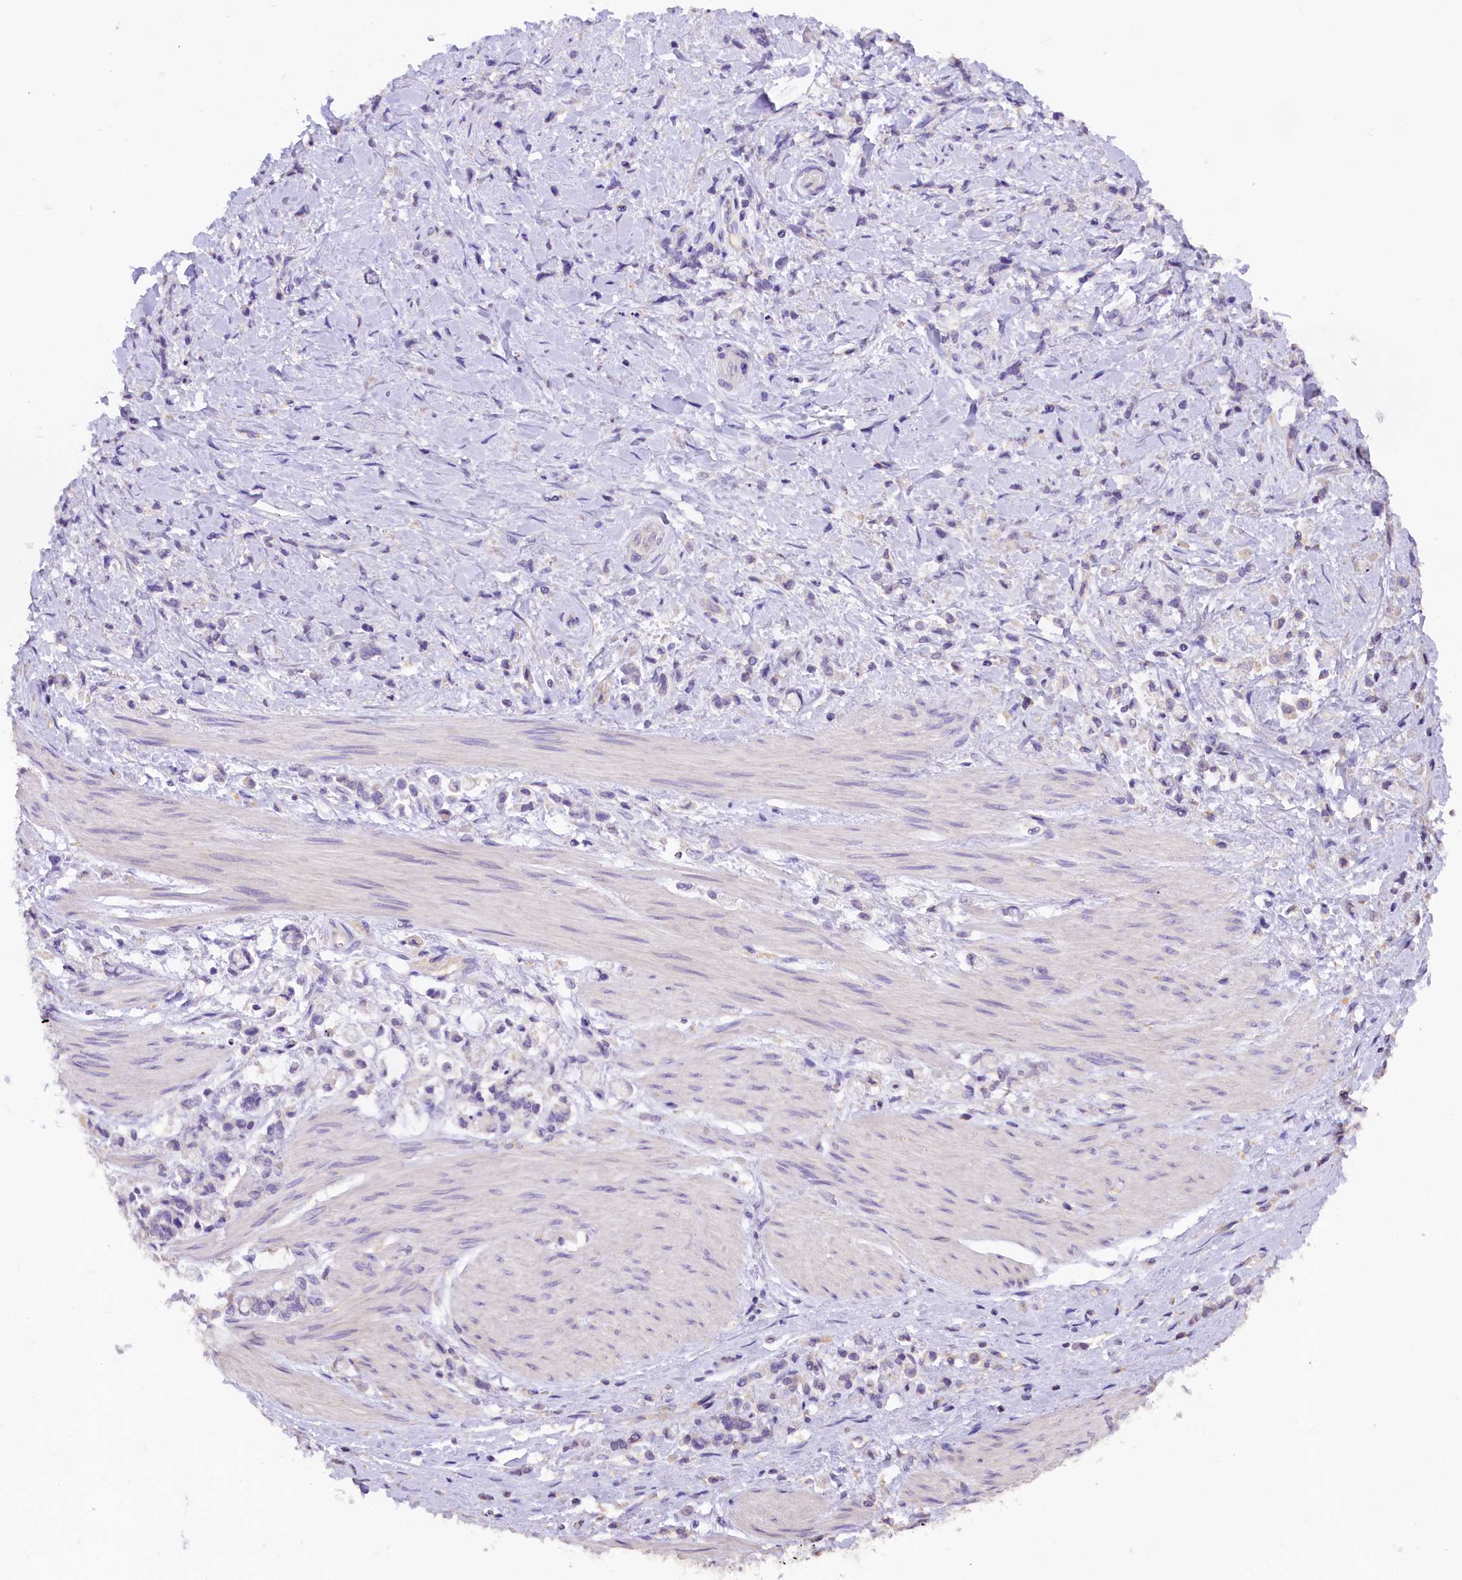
{"staining": {"intensity": "negative", "quantity": "none", "location": "none"}, "tissue": "stomach cancer", "cell_type": "Tumor cells", "image_type": "cancer", "snomed": [{"axis": "morphology", "description": "Adenocarcinoma, NOS"}, {"axis": "topography", "description": "Stomach"}], "caption": "Immunohistochemical staining of human stomach adenocarcinoma shows no significant positivity in tumor cells.", "gene": "AP3B2", "patient": {"sex": "female", "age": 60}}